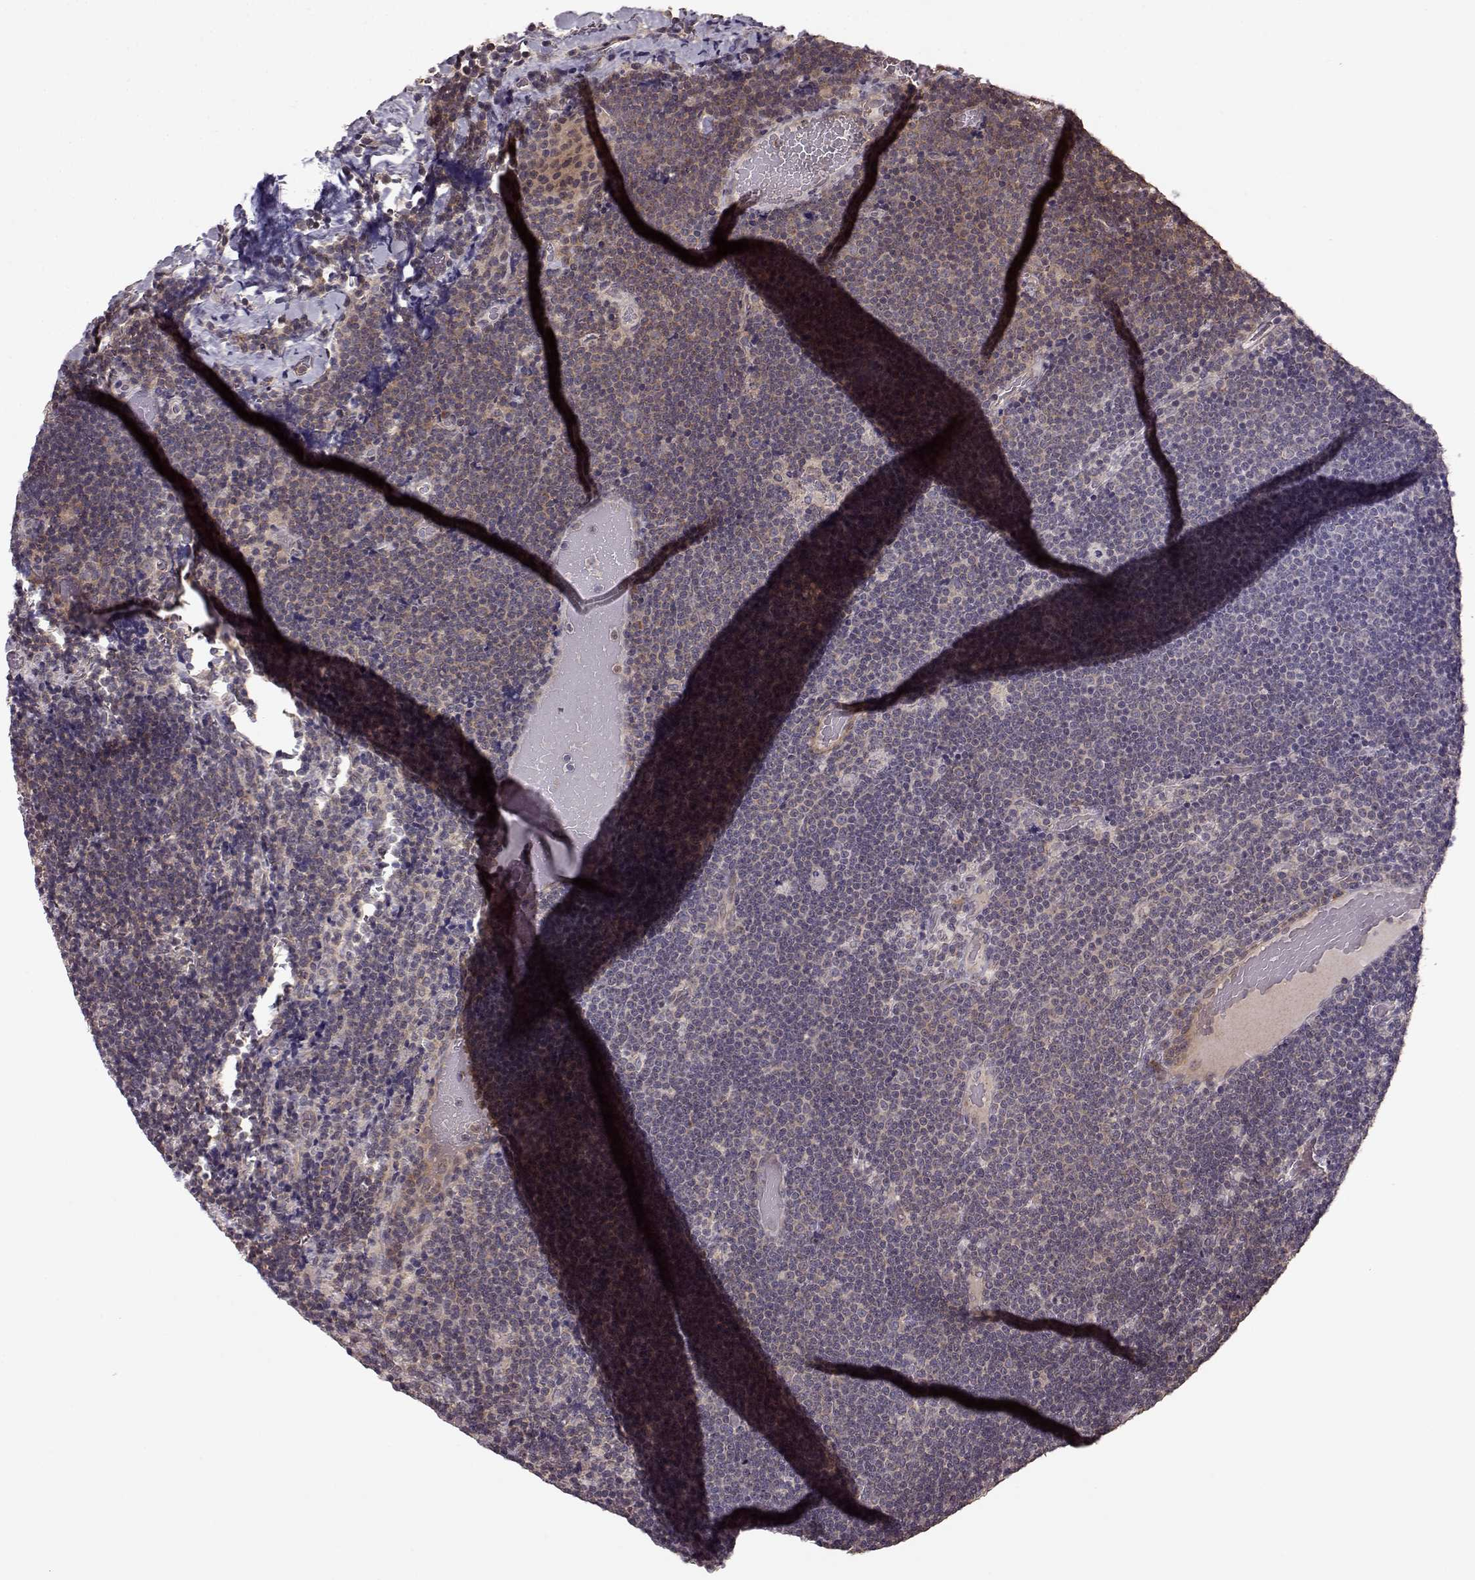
{"staining": {"intensity": "negative", "quantity": "none", "location": "none"}, "tissue": "lymphoma", "cell_type": "Tumor cells", "image_type": "cancer", "snomed": [{"axis": "morphology", "description": "Malignant lymphoma, non-Hodgkin's type, Low grade"}, {"axis": "topography", "description": "Brain"}], "caption": "Tumor cells show no significant expression in lymphoma. (Brightfield microscopy of DAB (3,3'-diaminobenzidine) immunohistochemistry (IHC) at high magnification).", "gene": "SLAIN2", "patient": {"sex": "female", "age": 66}}